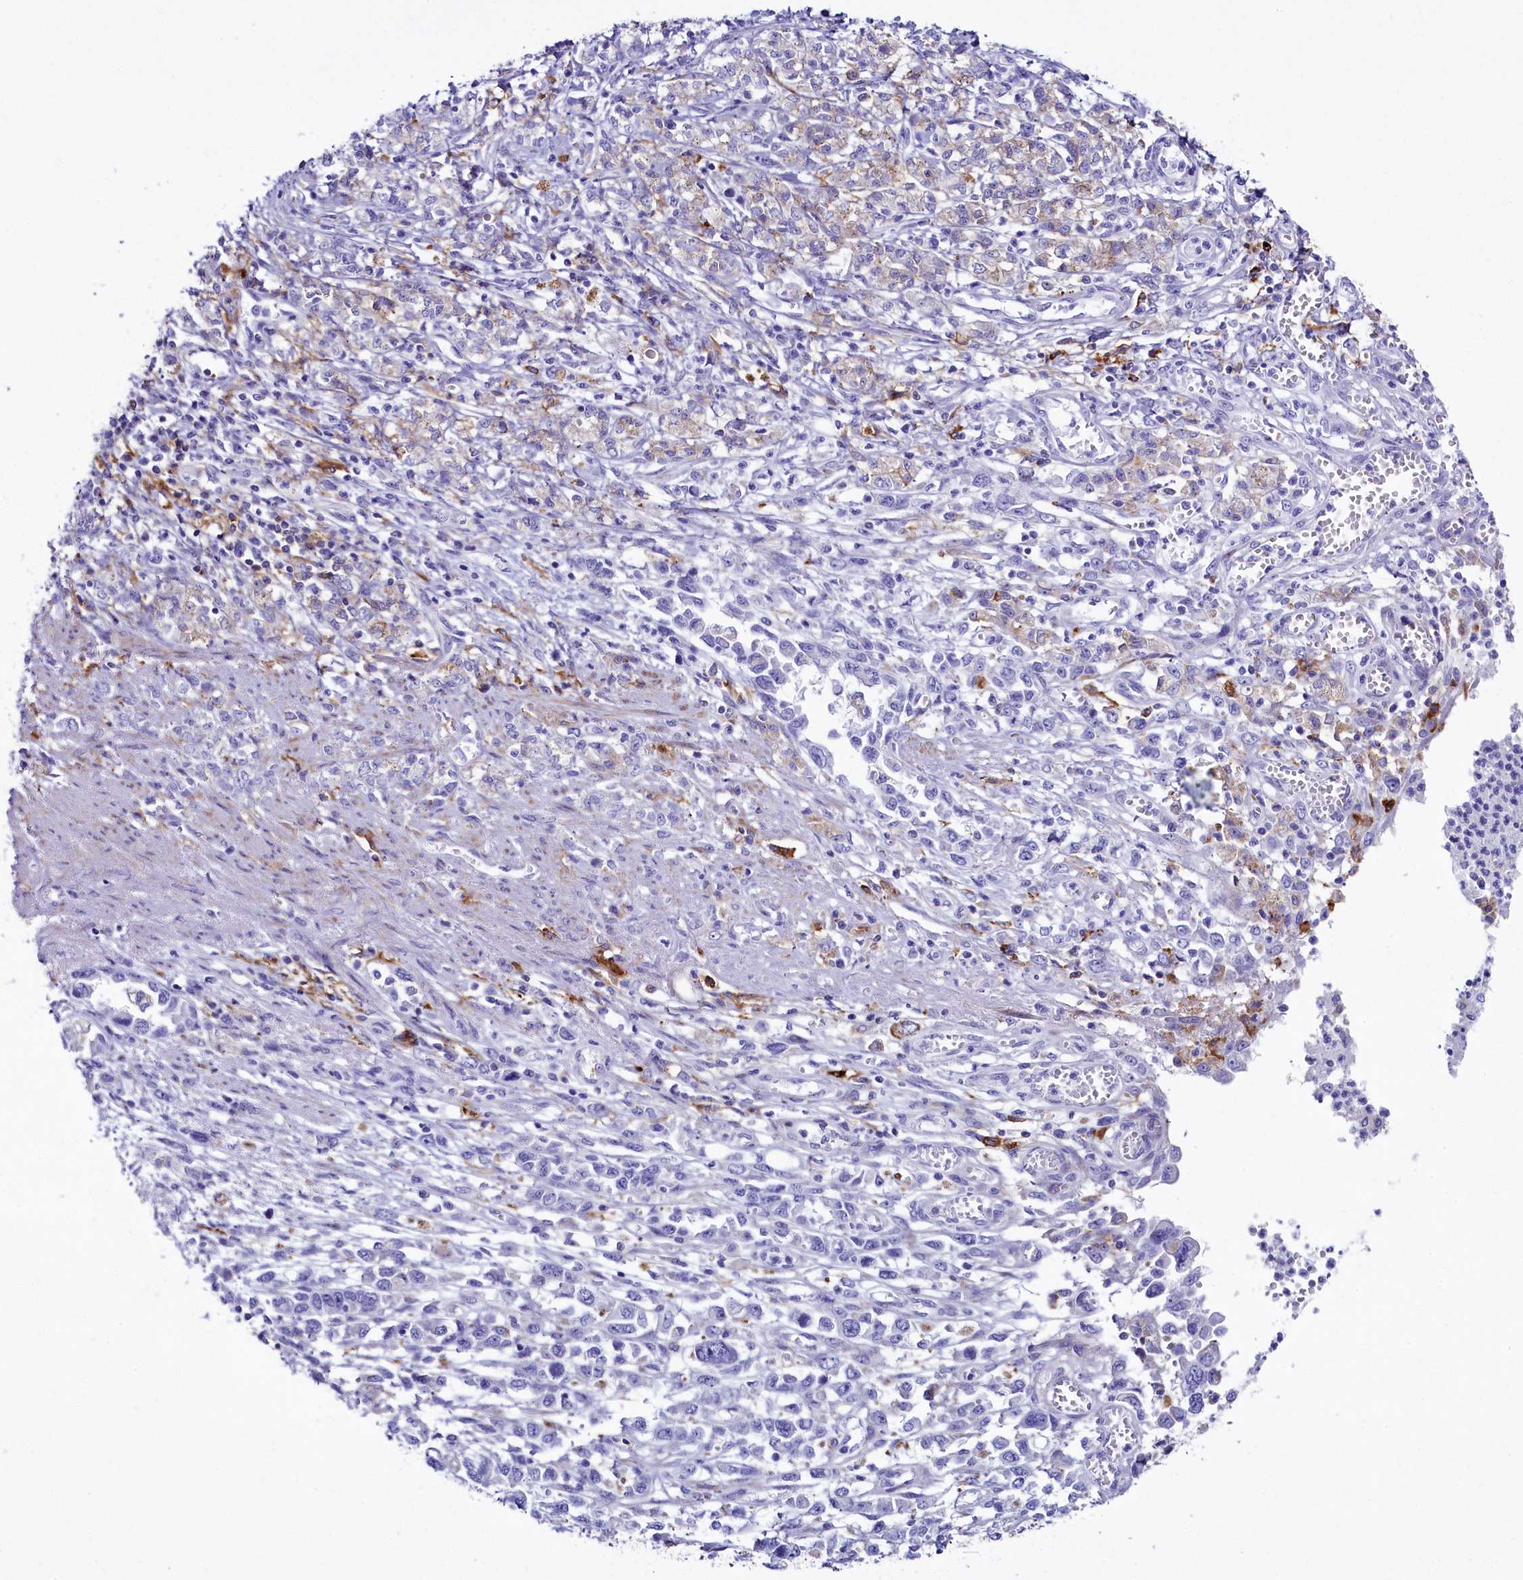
{"staining": {"intensity": "weak", "quantity": "<25%", "location": "cytoplasmic/membranous"}, "tissue": "stomach cancer", "cell_type": "Tumor cells", "image_type": "cancer", "snomed": [{"axis": "morphology", "description": "Adenocarcinoma, NOS"}, {"axis": "topography", "description": "Stomach"}], "caption": "Protein analysis of stomach adenocarcinoma shows no significant expression in tumor cells.", "gene": "IL20RA", "patient": {"sex": "female", "age": 76}}